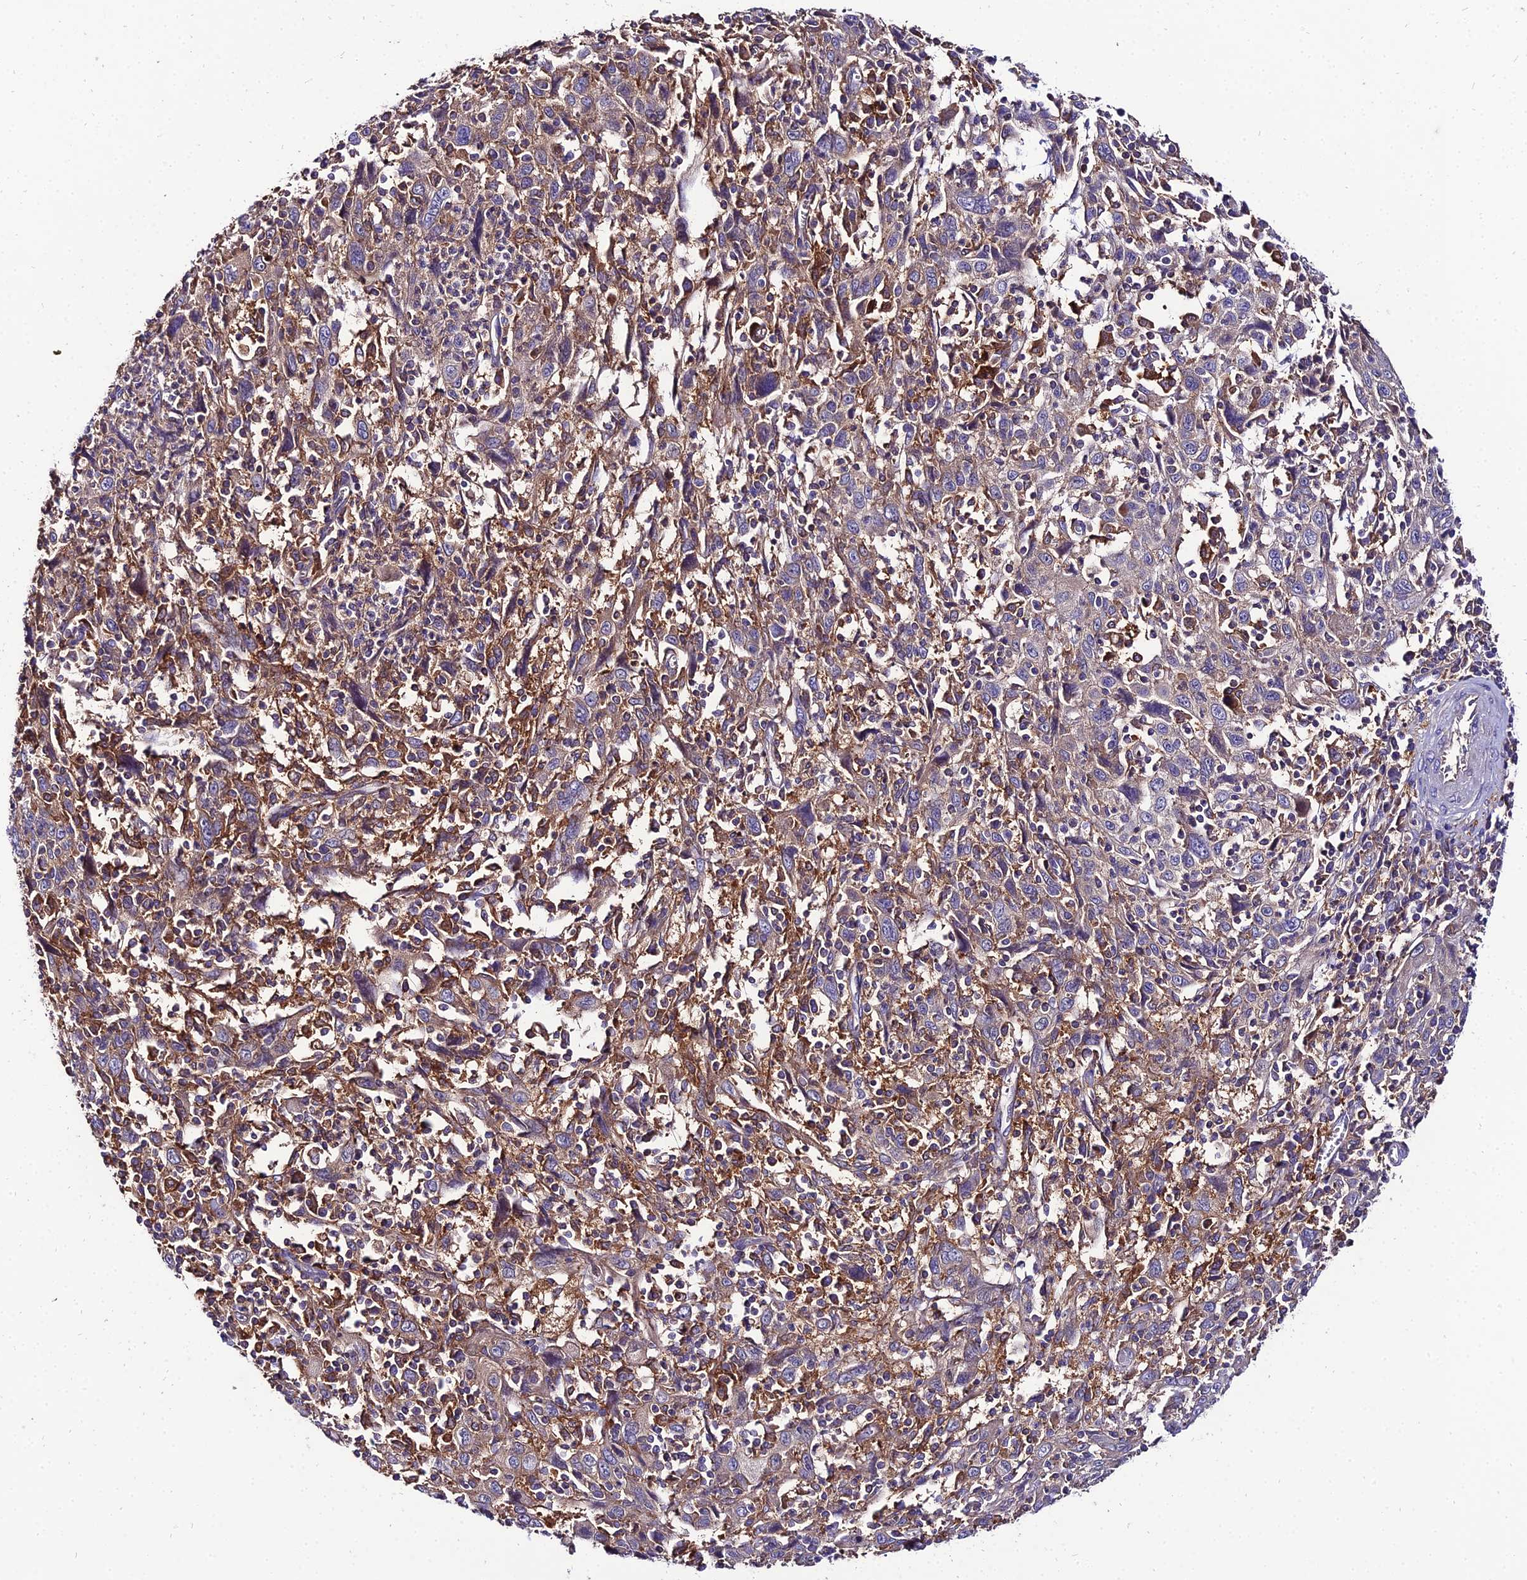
{"staining": {"intensity": "negative", "quantity": "none", "location": "none"}, "tissue": "cervical cancer", "cell_type": "Tumor cells", "image_type": "cancer", "snomed": [{"axis": "morphology", "description": "Squamous cell carcinoma, NOS"}, {"axis": "topography", "description": "Cervix"}], "caption": "There is no significant expression in tumor cells of cervical cancer. (Brightfield microscopy of DAB (3,3'-diaminobenzidine) immunohistochemistry at high magnification).", "gene": "C2orf69", "patient": {"sex": "female", "age": 46}}